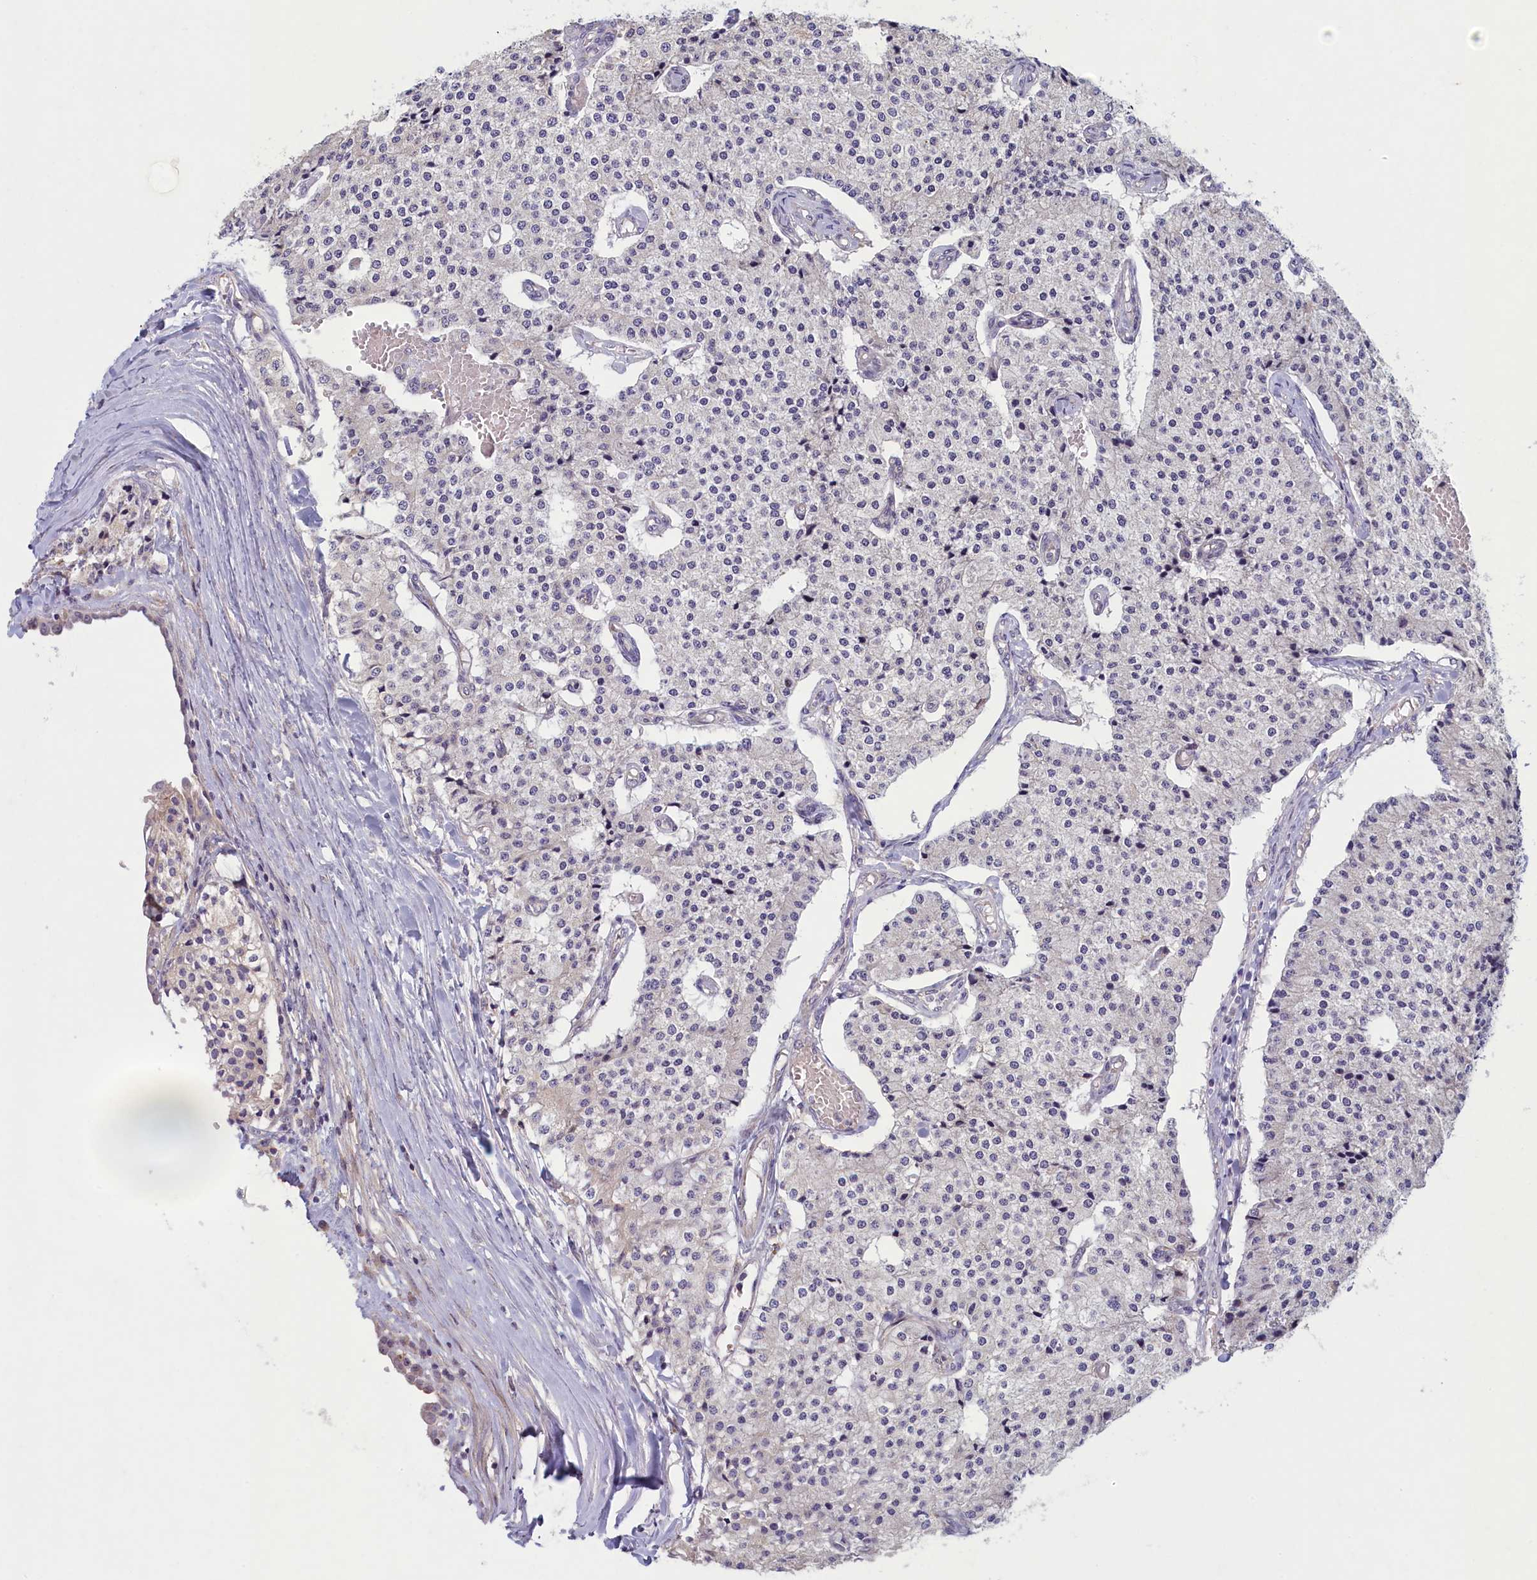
{"staining": {"intensity": "negative", "quantity": "none", "location": "none"}, "tissue": "carcinoid", "cell_type": "Tumor cells", "image_type": "cancer", "snomed": [{"axis": "morphology", "description": "Carcinoid, malignant, NOS"}, {"axis": "topography", "description": "Colon"}], "caption": "There is no significant positivity in tumor cells of carcinoid. Nuclei are stained in blue.", "gene": "PLEKHG6", "patient": {"sex": "female", "age": 52}}